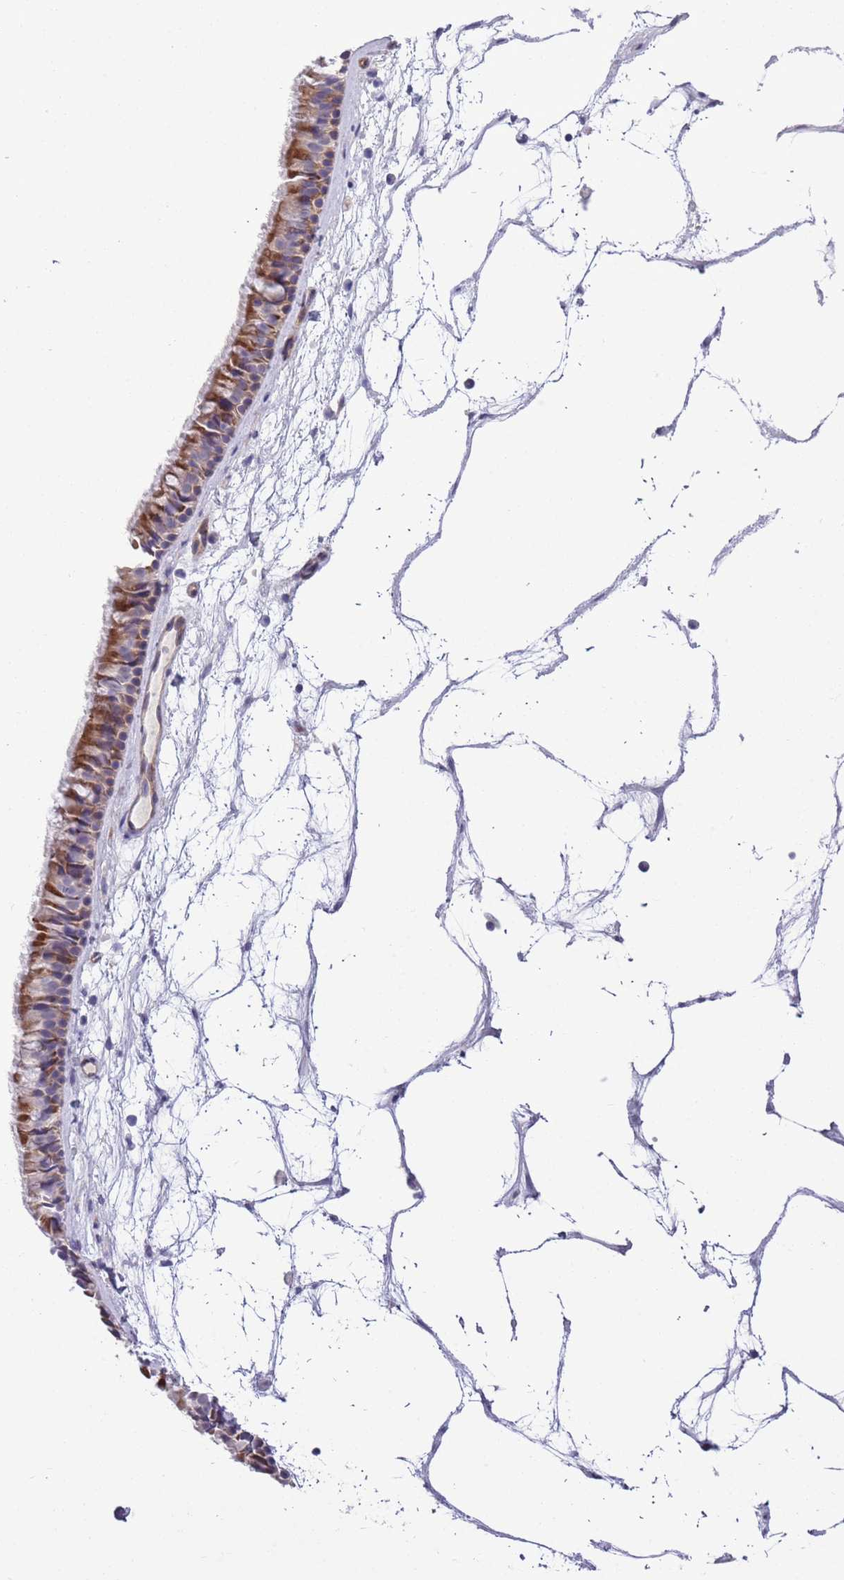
{"staining": {"intensity": "moderate", "quantity": ">75%", "location": "cytoplasmic/membranous"}, "tissue": "nasopharynx", "cell_type": "Respiratory epithelial cells", "image_type": "normal", "snomed": [{"axis": "morphology", "description": "Normal tissue, NOS"}, {"axis": "topography", "description": "Nasopharynx"}], "caption": "Protein expression by IHC reveals moderate cytoplasmic/membranous staining in about >75% of respiratory epithelial cells in benign nasopharynx.", "gene": "MRPL32", "patient": {"sex": "male", "age": 64}}